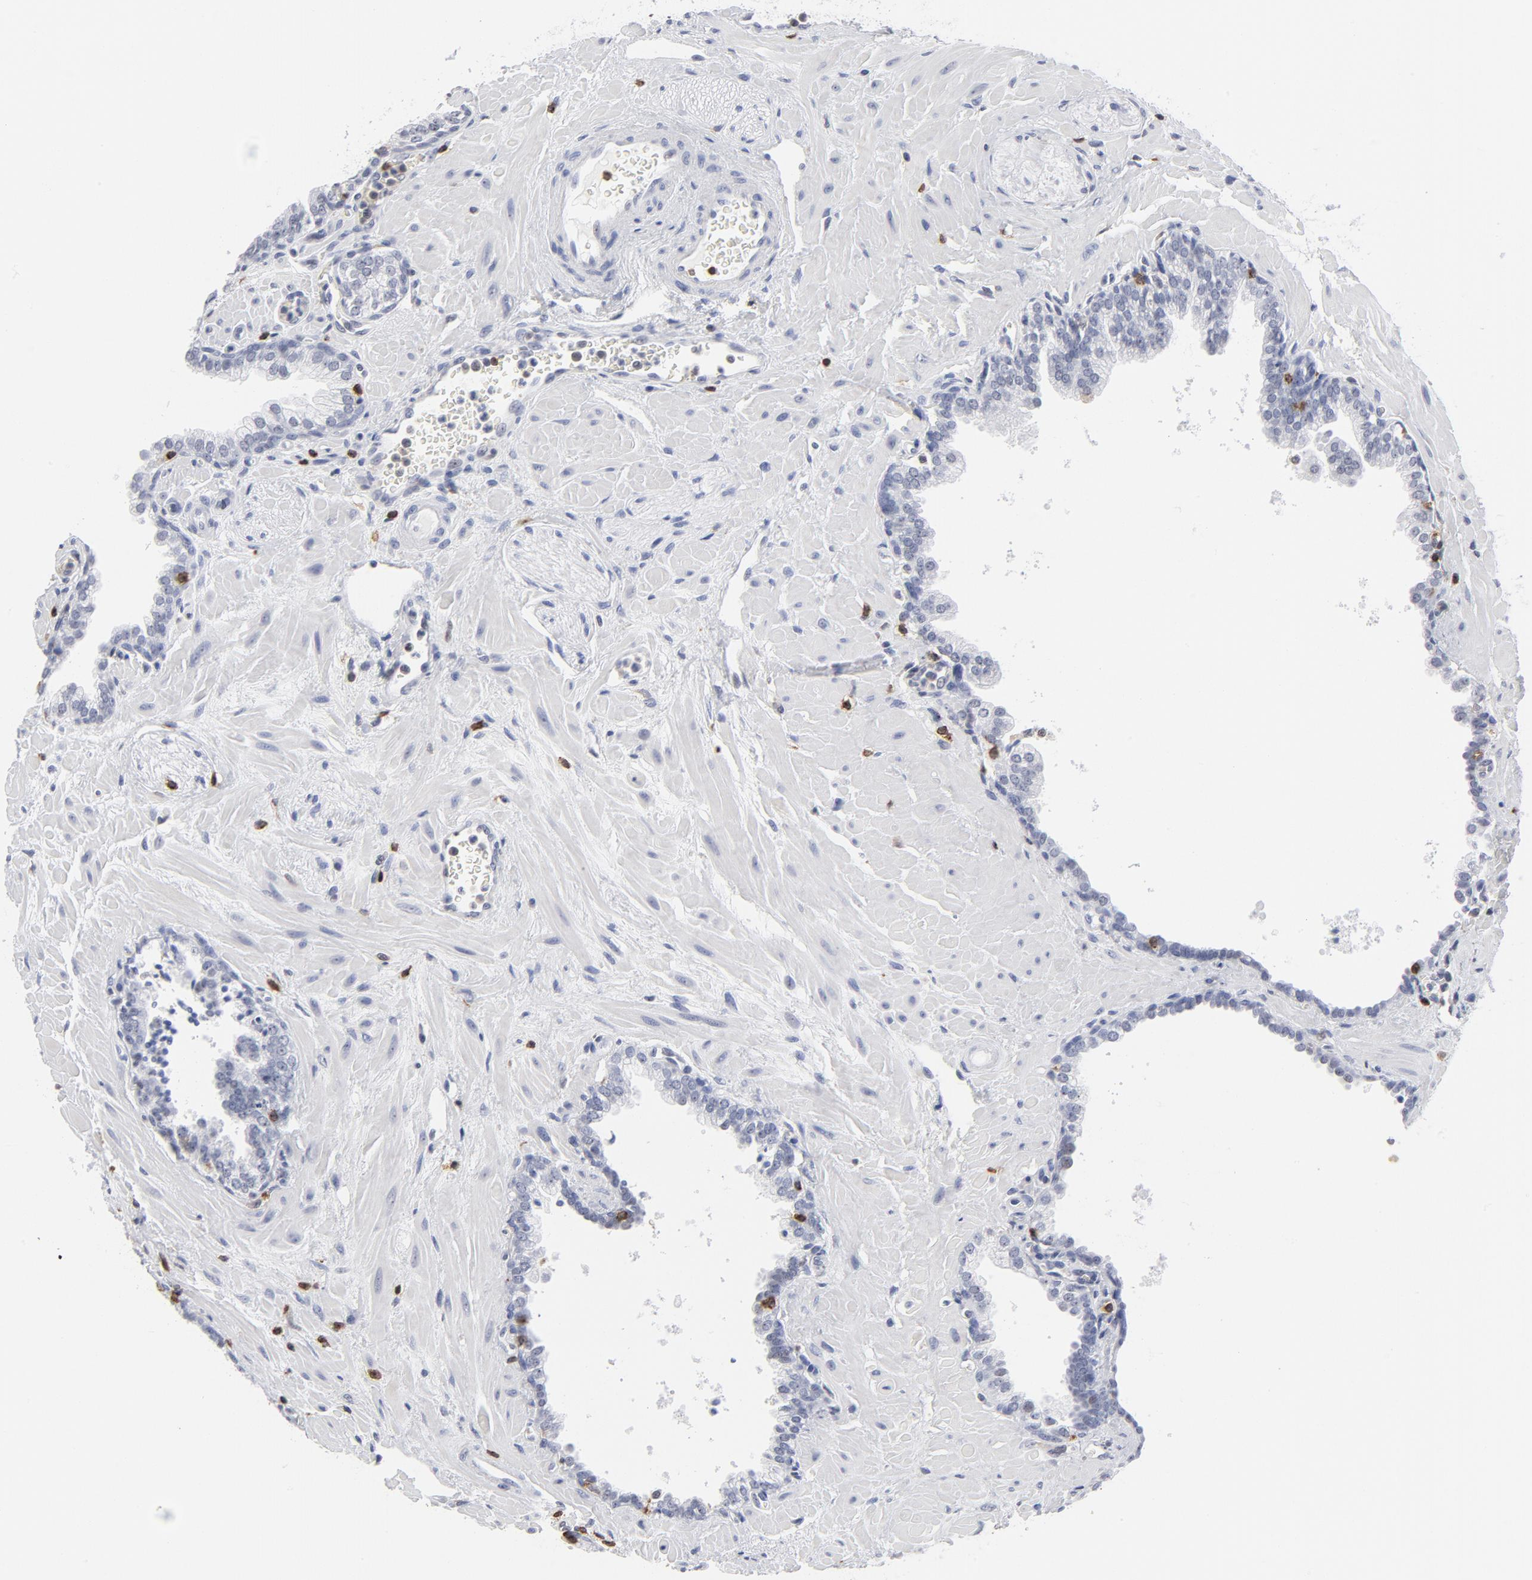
{"staining": {"intensity": "weak", "quantity": "<25%", "location": "nuclear"}, "tissue": "prostate", "cell_type": "Glandular cells", "image_type": "normal", "snomed": [{"axis": "morphology", "description": "Normal tissue, NOS"}, {"axis": "topography", "description": "Prostate"}], "caption": "This photomicrograph is of unremarkable prostate stained with immunohistochemistry (IHC) to label a protein in brown with the nuclei are counter-stained blue. There is no positivity in glandular cells.", "gene": "CD2", "patient": {"sex": "male", "age": 60}}